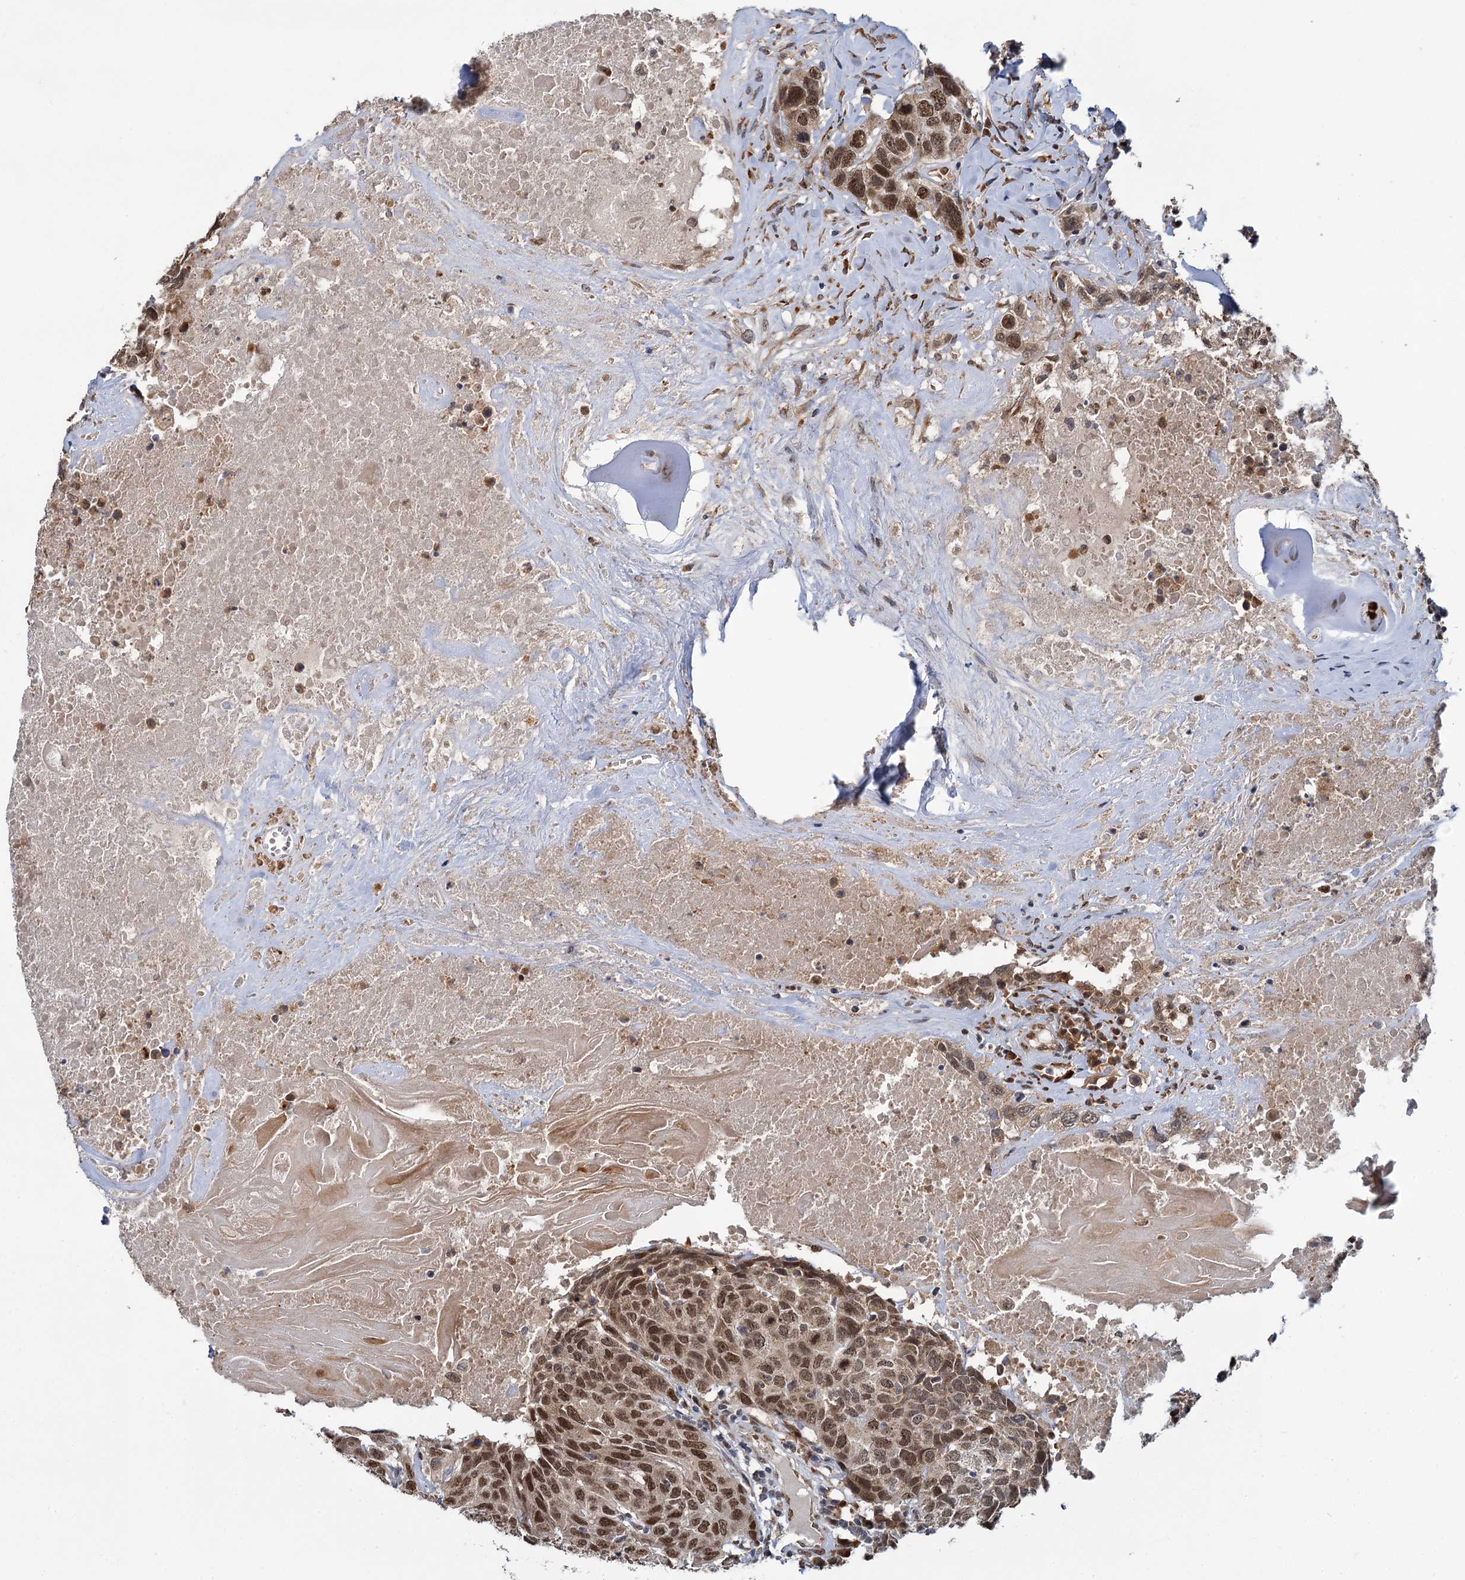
{"staining": {"intensity": "moderate", "quantity": ">75%", "location": "nuclear"}, "tissue": "head and neck cancer", "cell_type": "Tumor cells", "image_type": "cancer", "snomed": [{"axis": "morphology", "description": "Squamous cell carcinoma, NOS"}, {"axis": "topography", "description": "Head-Neck"}], "caption": "IHC (DAB) staining of human head and neck cancer (squamous cell carcinoma) reveals moderate nuclear protein expression in approximately >75% of tumor cells. (DAB IHC, brown staining for protein, blue staining for nuclei).", "gene": "APBA2", "patient": {"sex": "male", "age": 66}}